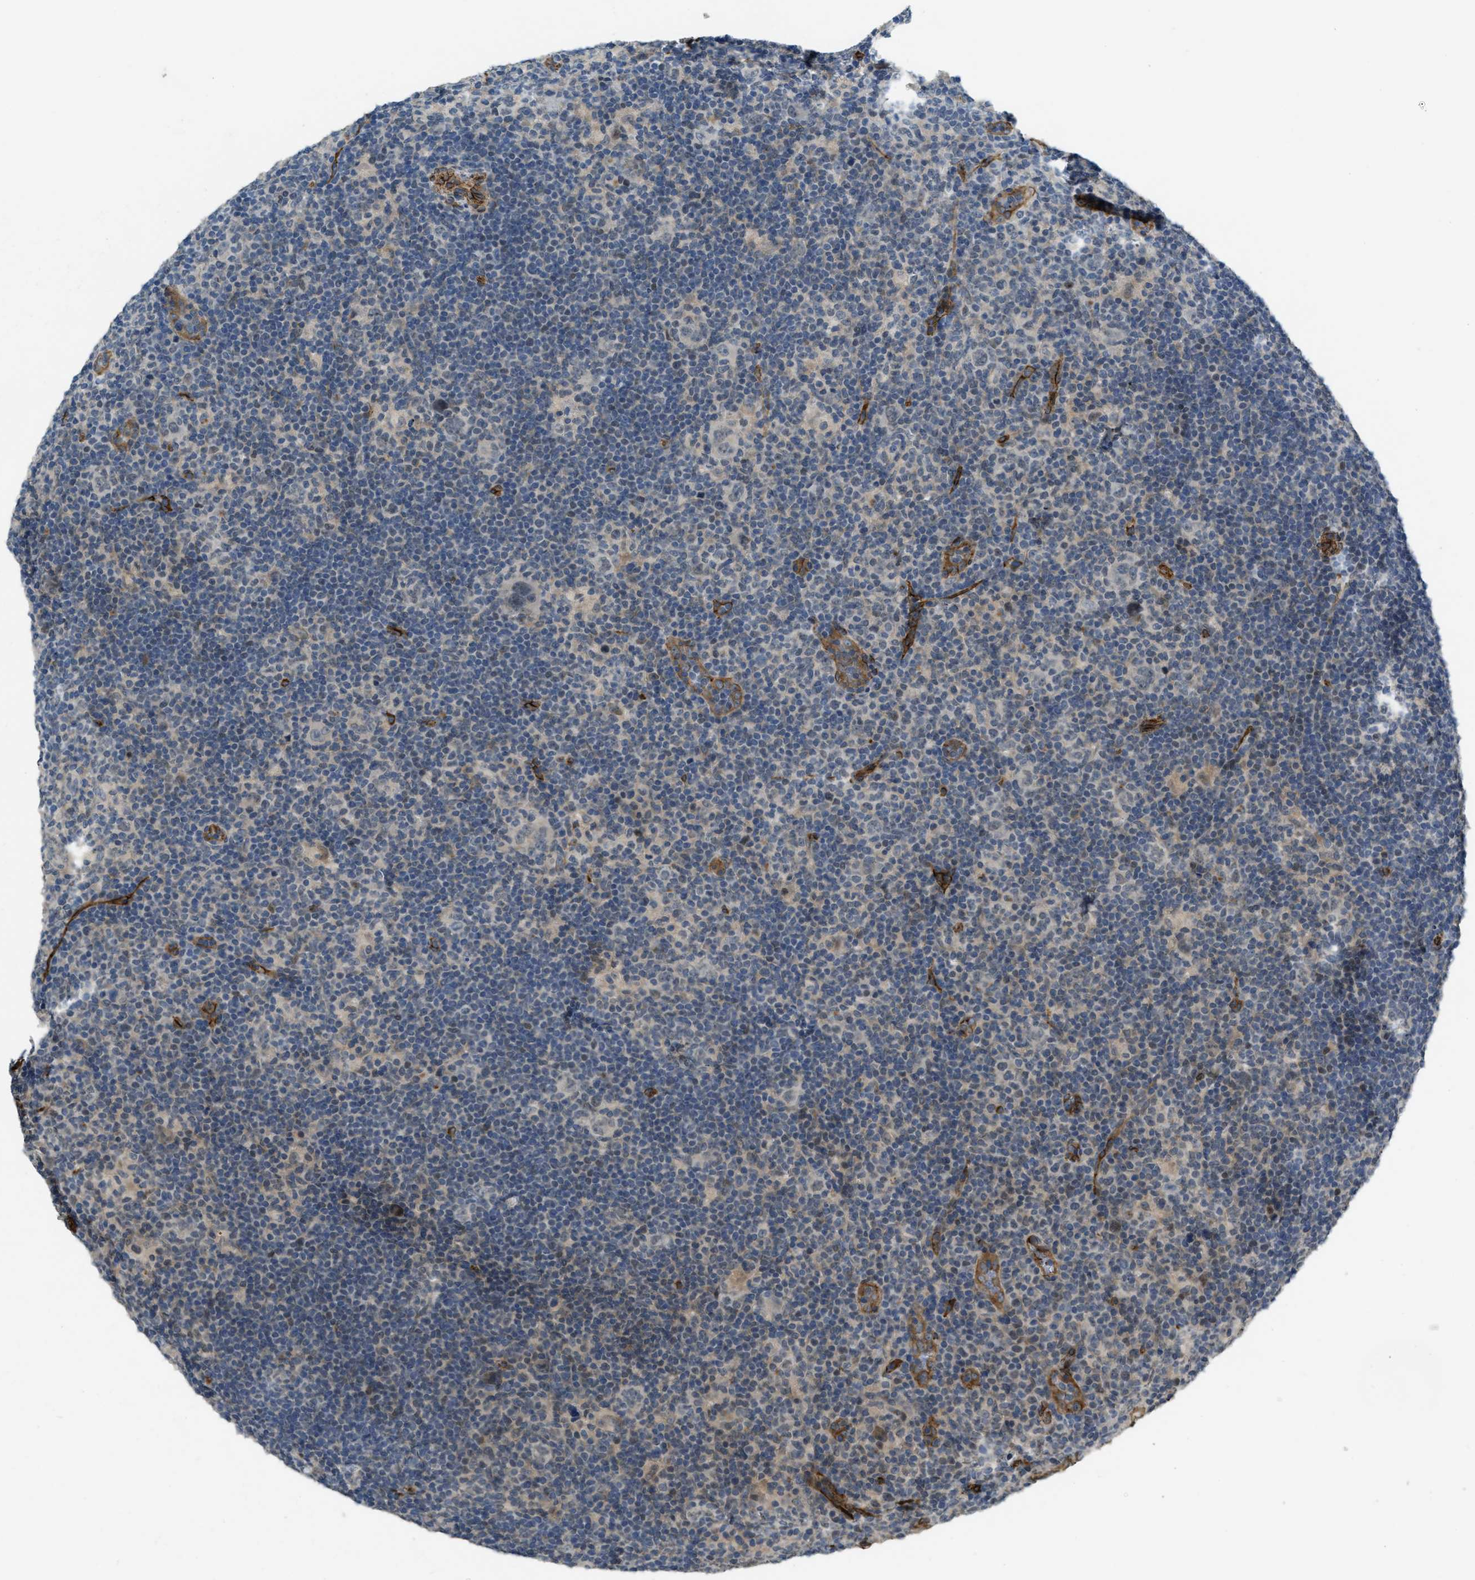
{"staining": {"intensity": "negative", "quantity": "none", "location": "none"}, "tissue": "lymphoma", "cell_type": "Tumor cells", "image_type": "cancer", "snomed": [{"axis": "morphology", "description": "Hodgkin's disease, NOS"}, {"axis": "topography", "description": "Lymph node"}], "caption": "The histopathology image exhibits no staining of tumor cells in lymphoma.", "gene": "NMB", "patient": {"sex": "female", "age": 57}}